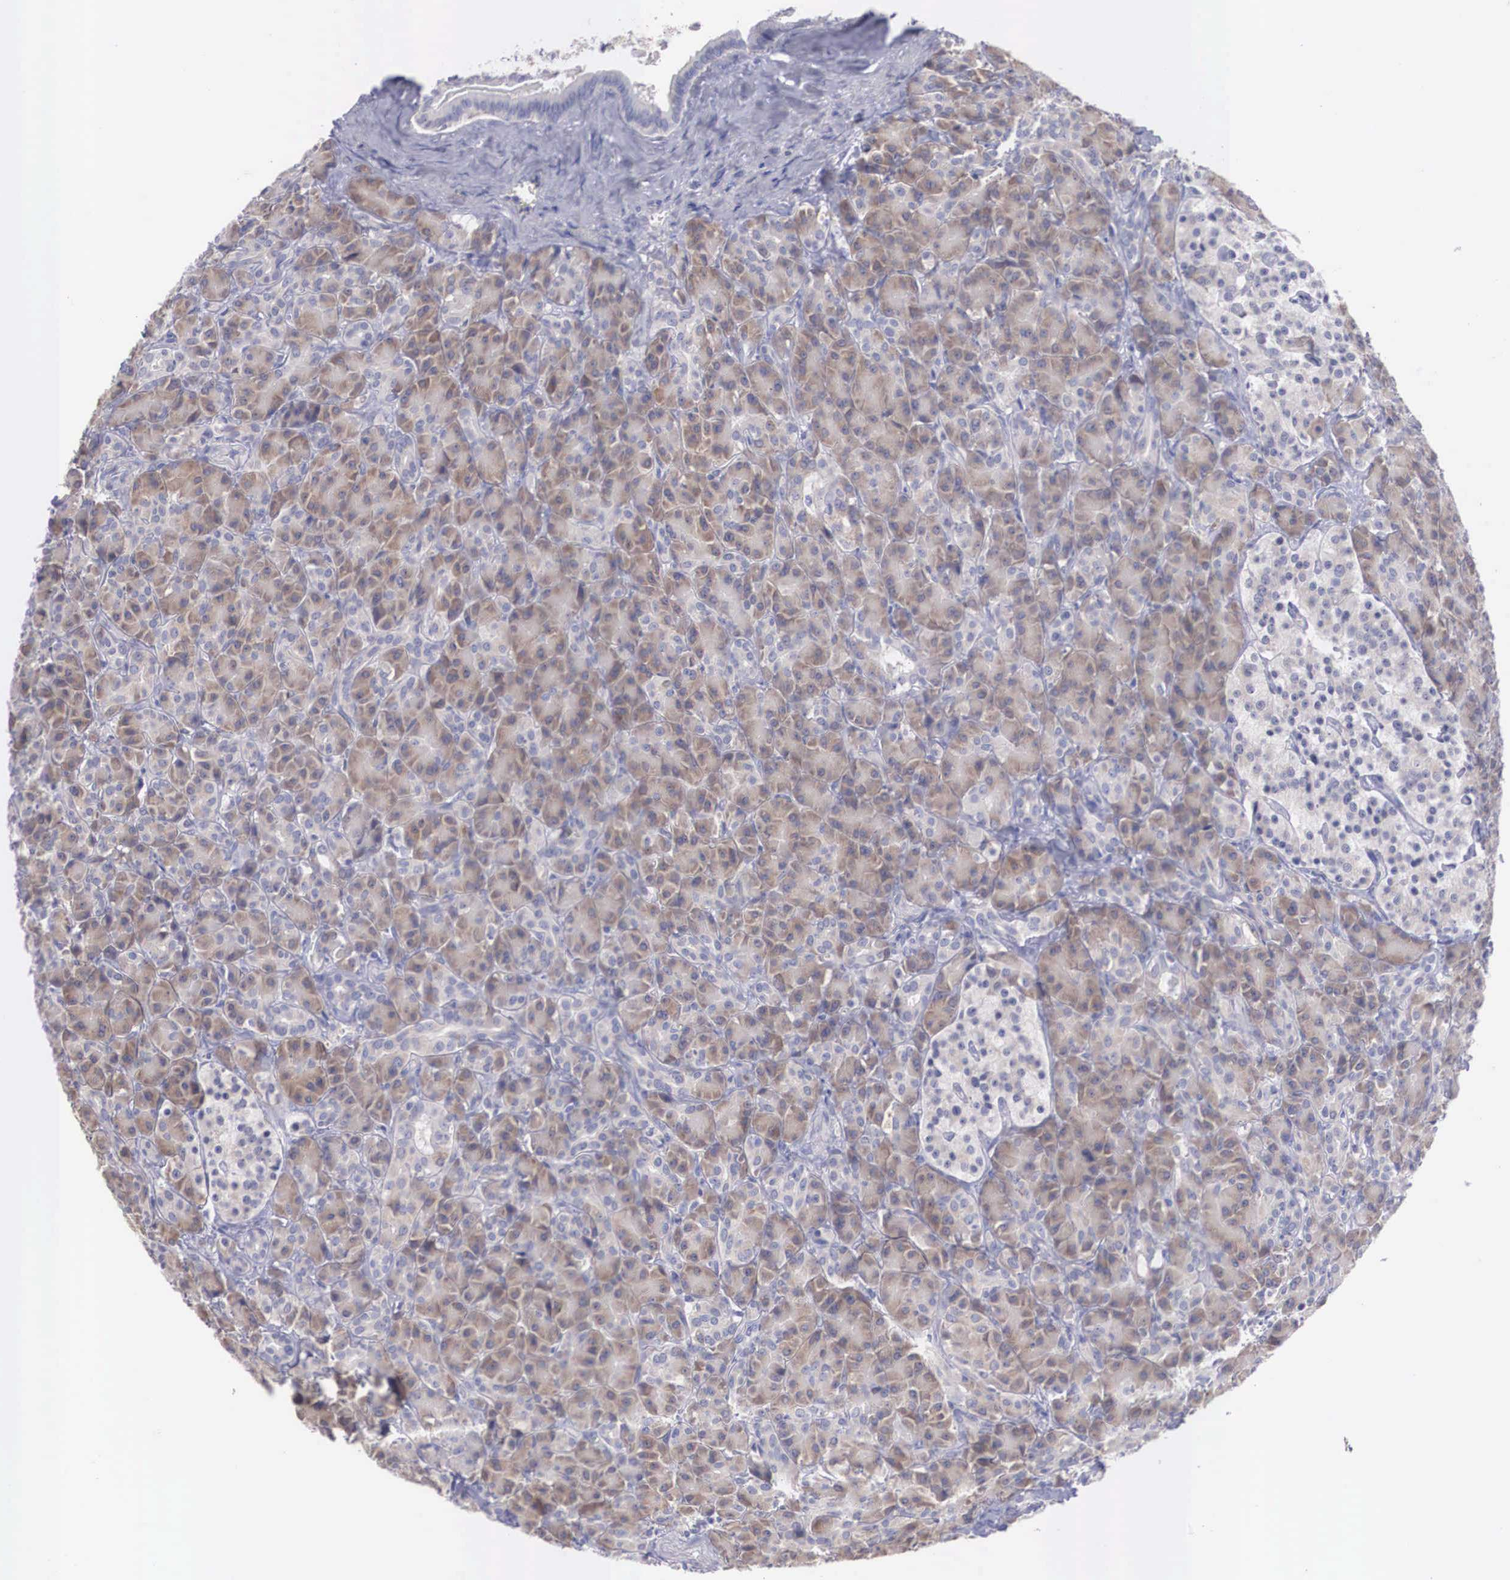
{"staining": {"intensity": "negative", "quantity": "none", "location": "none"}, "tissue": "pancreas", "cell_type": "Exocrine glandular cells", "image_type": "normal", "snomed": [{"axis": "morphology", "description": "Normal tissue, NOS"}, {"axis": "topography", "description": "Lymph node"}, {"axis": "topography", "description": "Pancreas"}], "caption": "The image reveals no significant staining in exocrine glandular cells of pancreas. (DAB immunohistochemistry visualized using brightfield microscopy, high magnification).", "gene": "REPS2", "patient": {"sex": "male", "age": 59}}